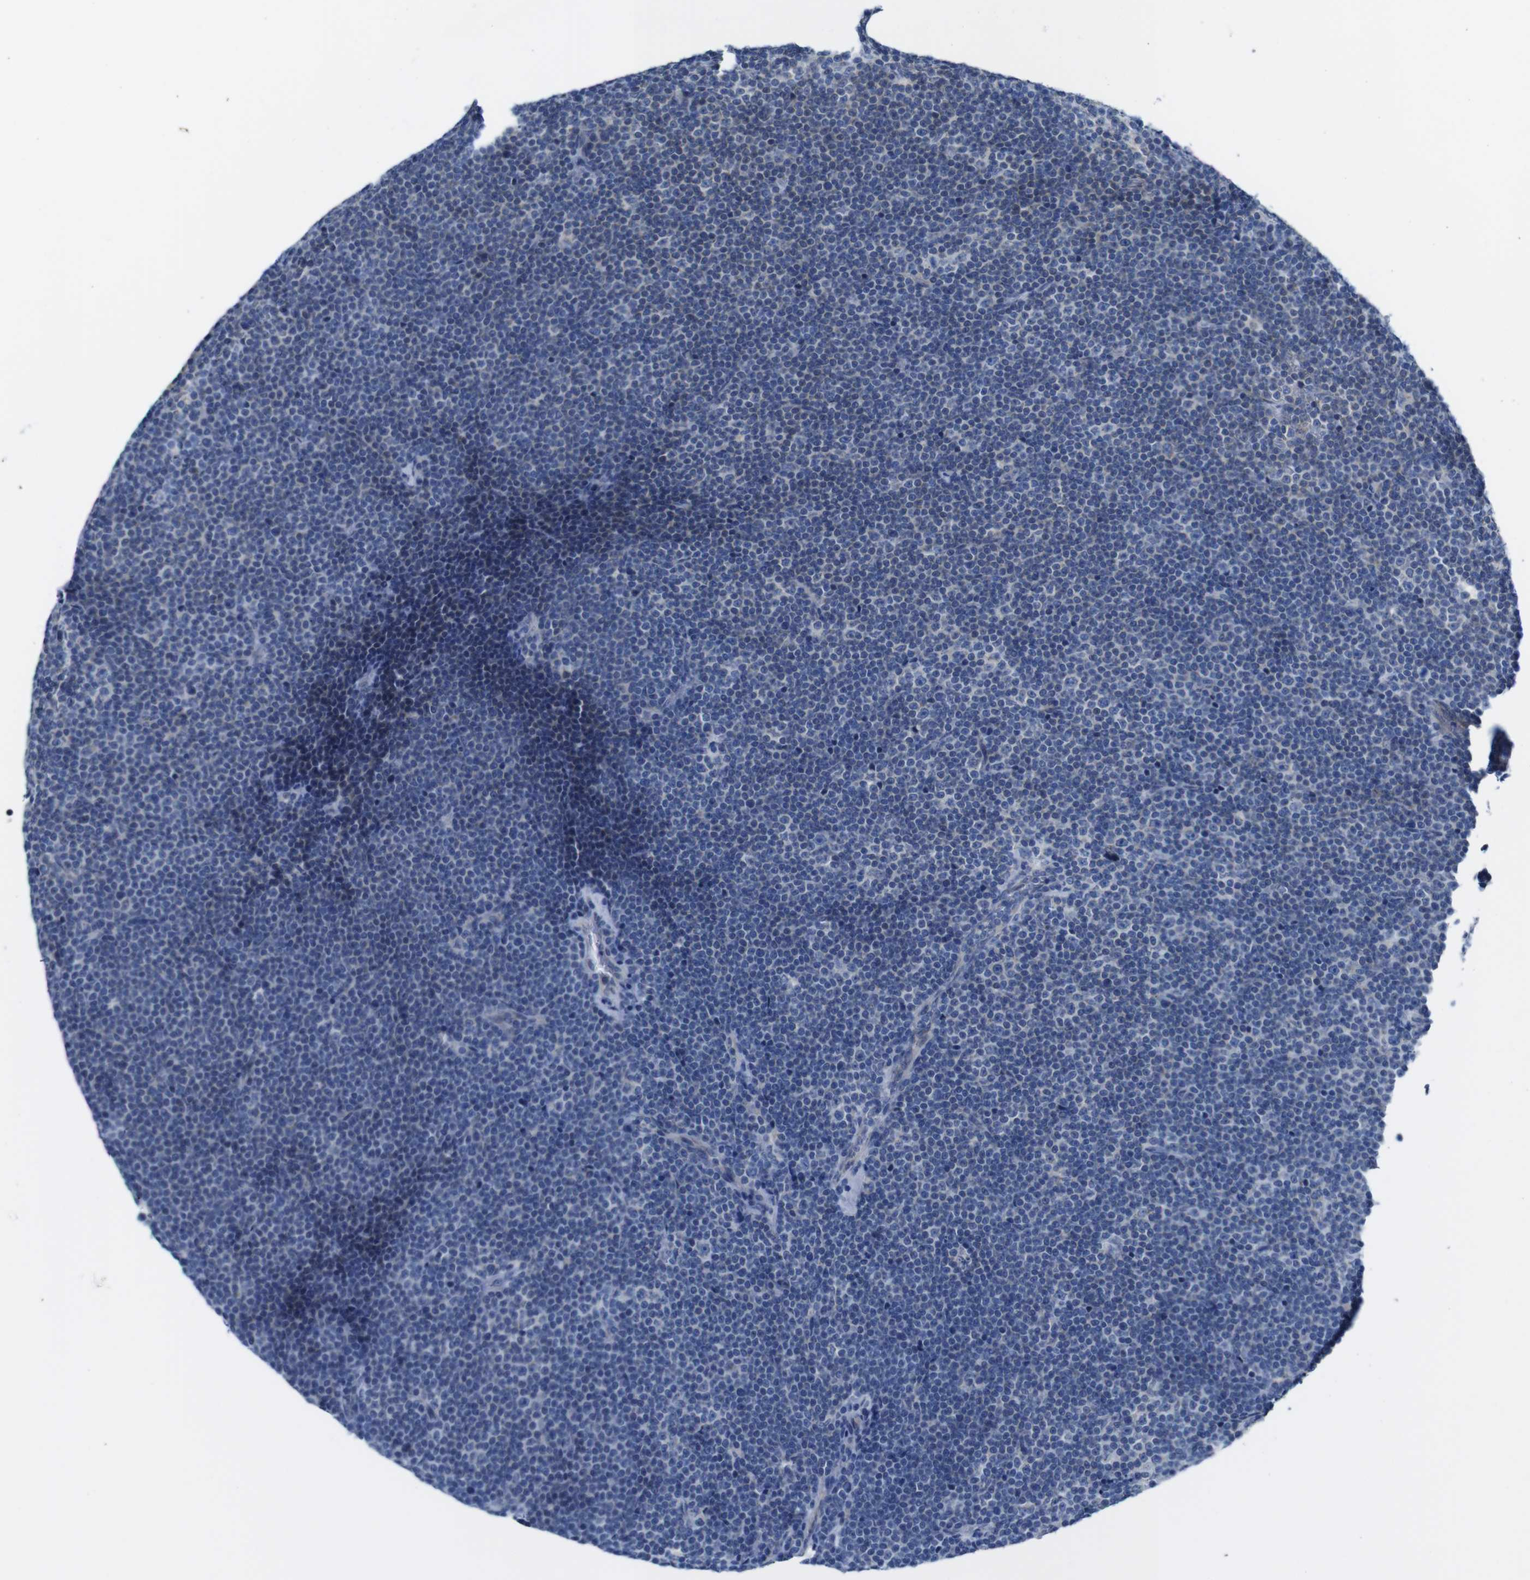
{"staining": {"intensity": "negative", "quantity": "none", "location": "none"}, "tissue": "lymphoma", "cell_type": "Tumor cells", "image_type": "cancer", "snomed": [{"axis": "morphology", "description": "Malignant lymphoma, non-Hodgkin's type, Low grade"}, {"axis": "topography", "description": "Lymph node"}], "caption": "Lymphoma was stained to show a protein in brown. There is no significant positivity in tumor cells. The staining is performed using DAB (3,3'-diaminobenzidine) brown chromogen with nuclei counter-stained in using hematoxylin.", "gene": "DDRGK1", "patient": {"sex": "female", "age": 67}}